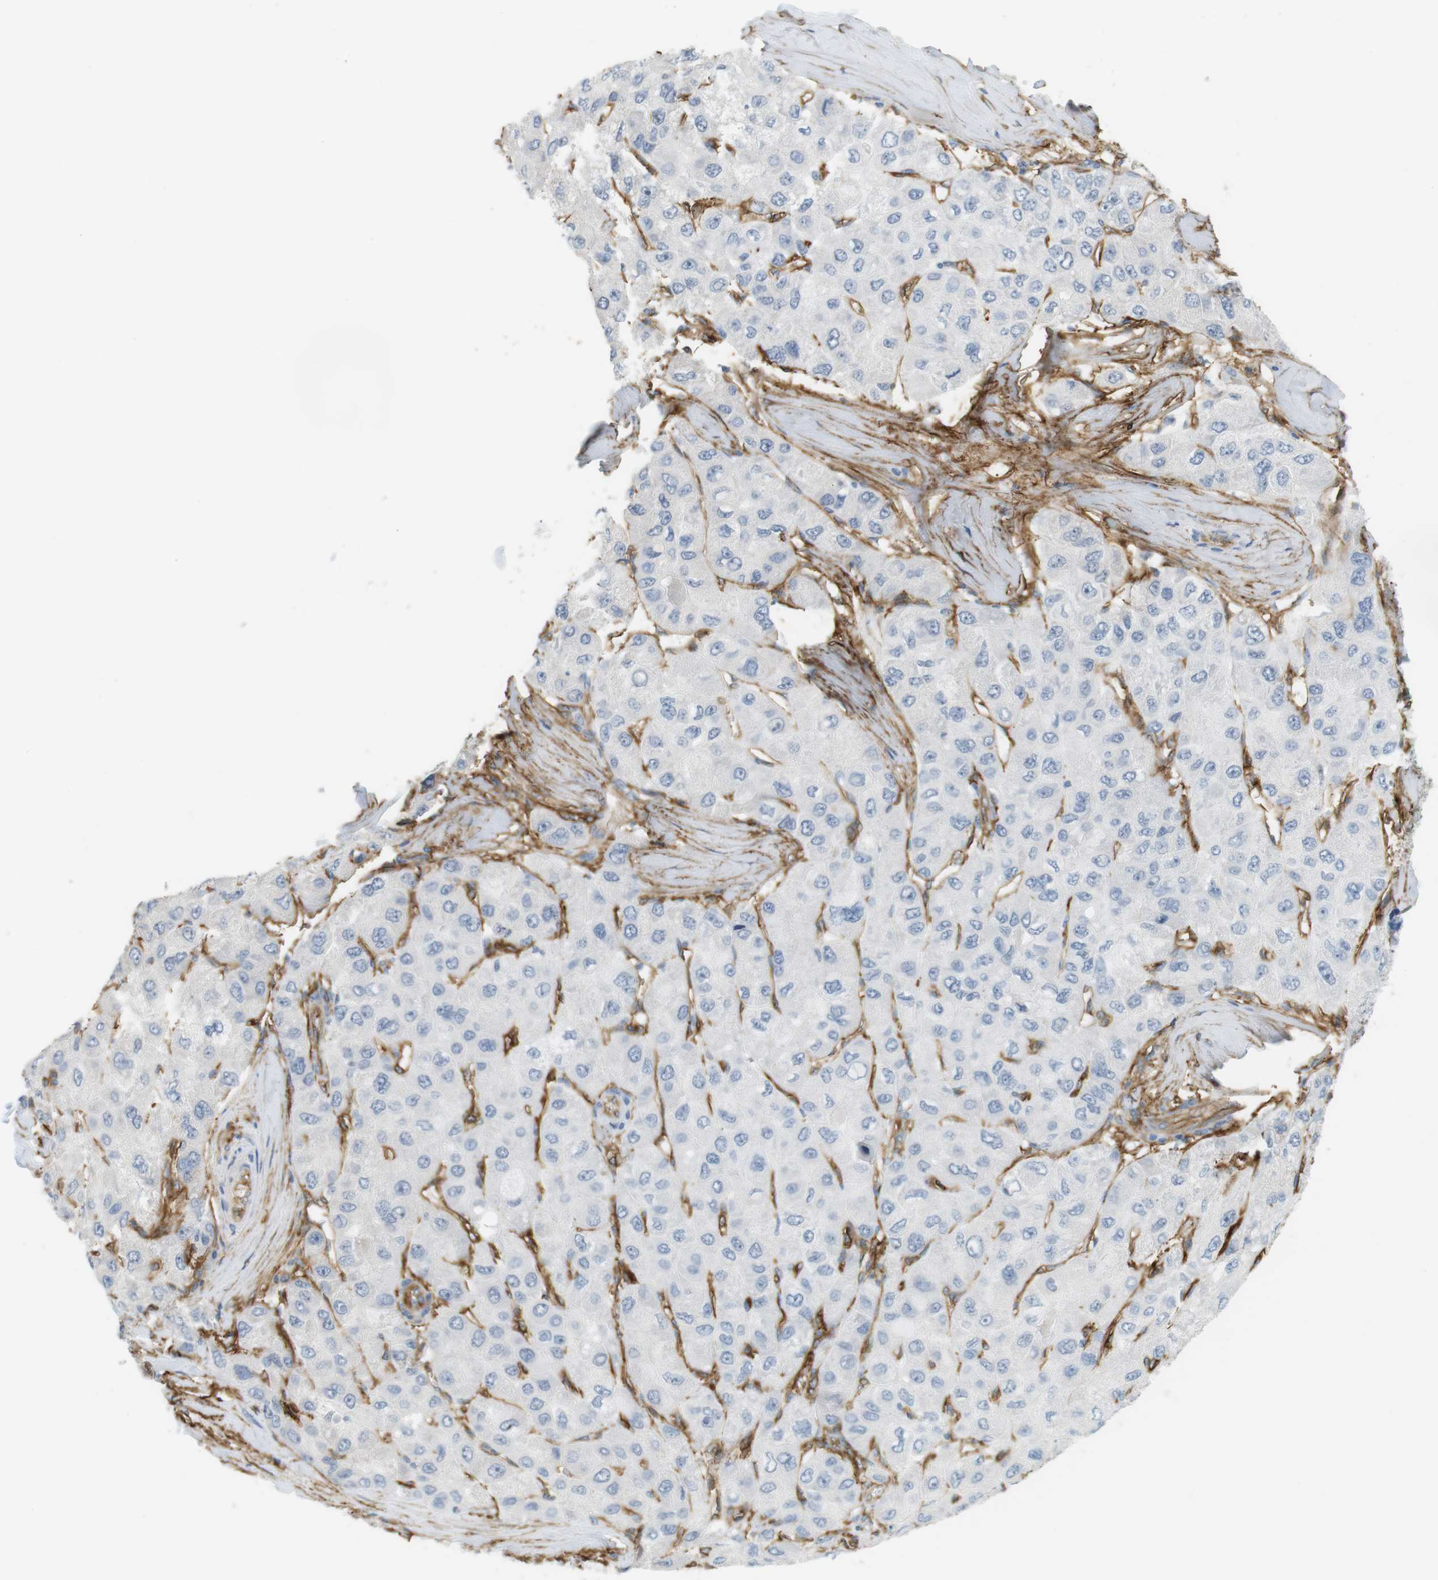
{"staining": {"intensity": "negative", "quantity": "none", "location": "none"}, "tissue": "liver cancer", "cell_type": "Tumor cells", "image_type": "cancer", "snomed": [{"axis": "morphology", "description": "Carcinoma, Hepatocellular, NOS"}, {"axis": "topography", "description": "Liver"}], "caption": "This is an IHC image of human liver cancer (hepatocellular carcinoma). There is no expression in tumor cells.", "gene": "F2R", "patient": {"sex": "male", "age": 80}}